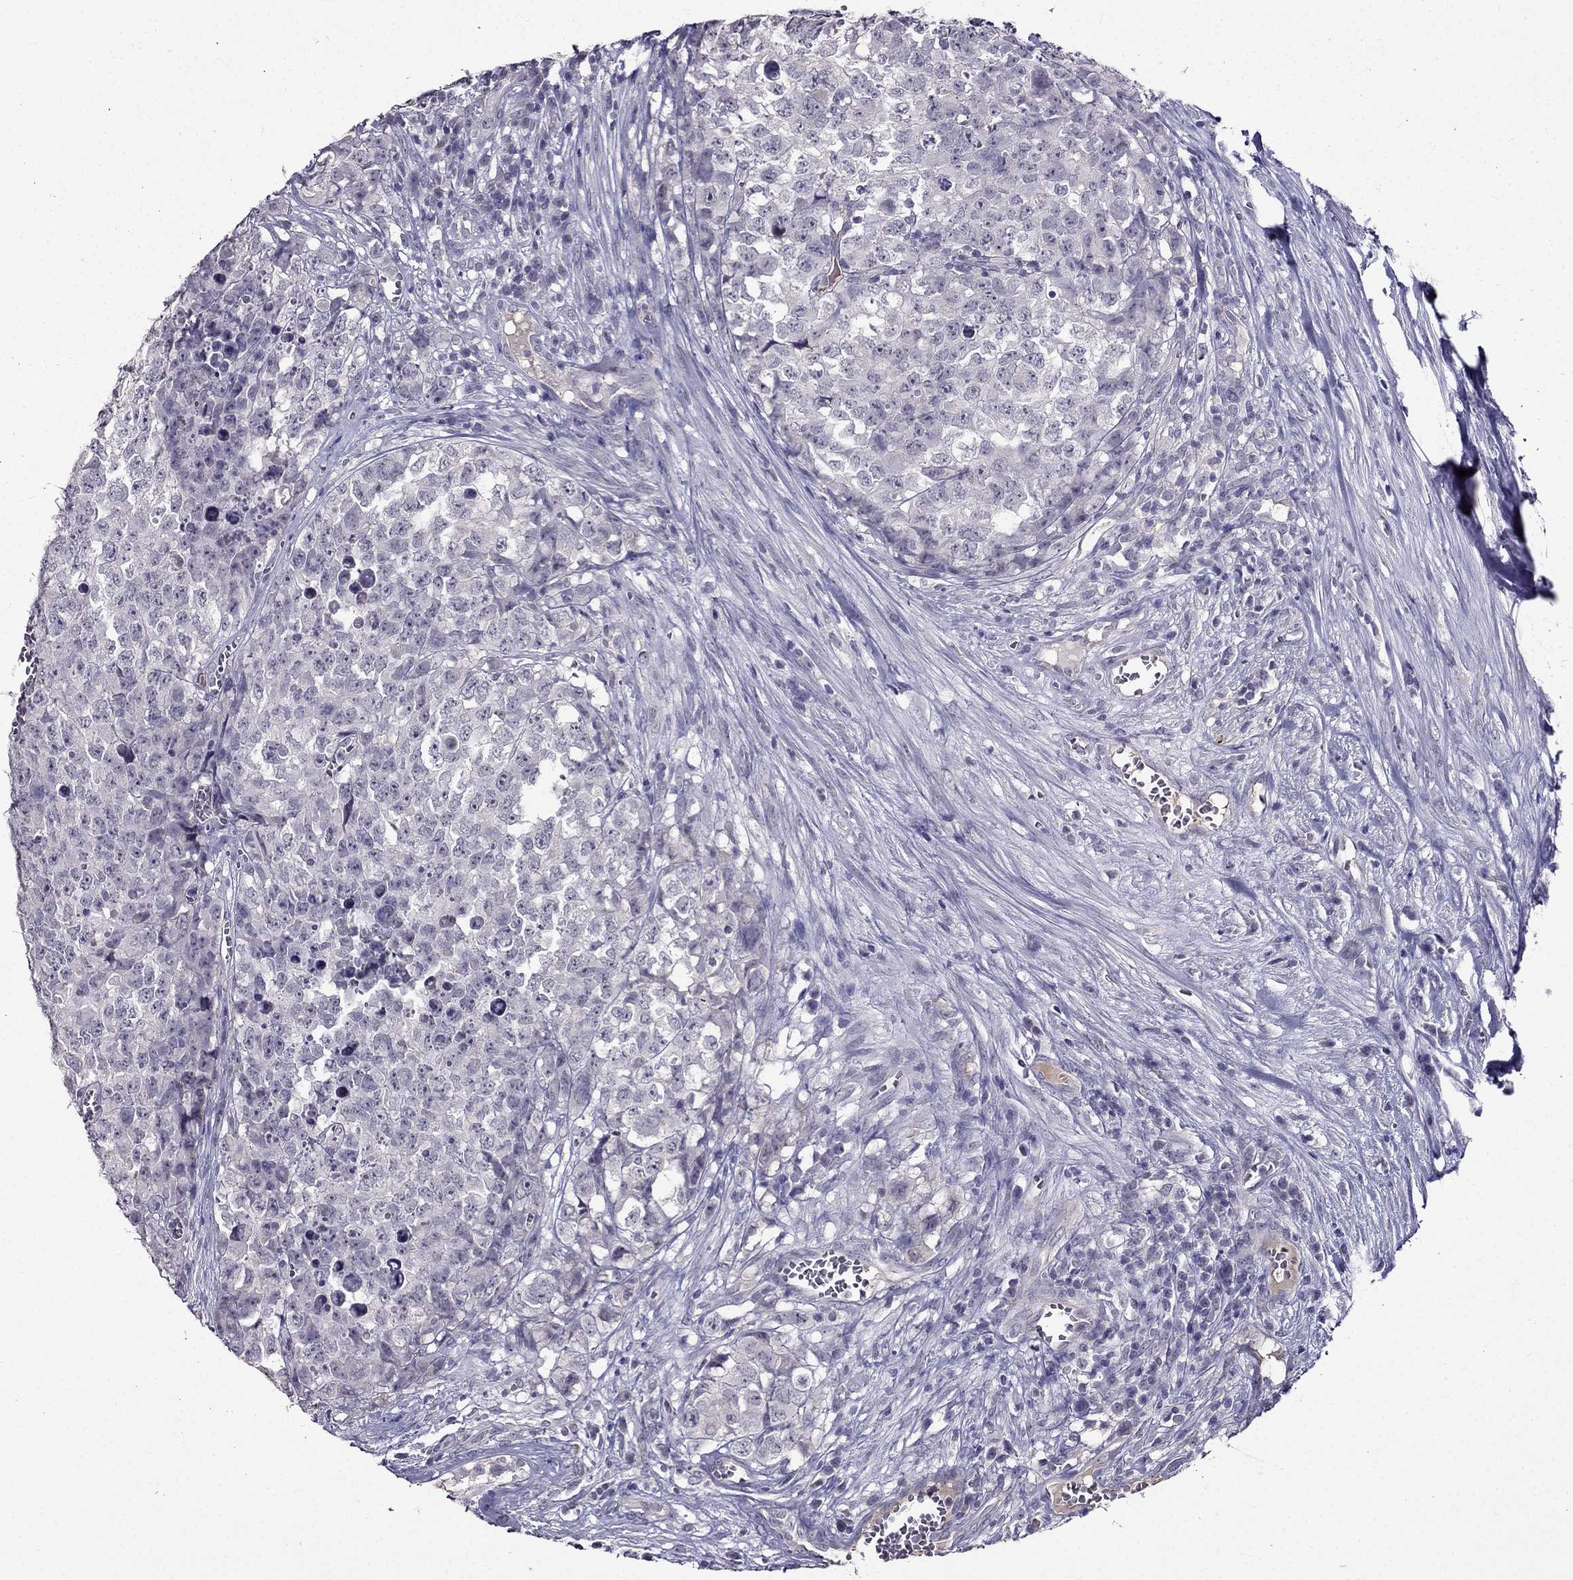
{"staining": {"intensity": "negative", "quantity": "none", "location": "none"}, "tissue": "testis cancer", "cell_type": "Tumor cells", "image_type": "cancer", "snomed": [{"axis": "morphology", "description": "Carcinoma, Embryonal, NOS"}, {"axis": "topography", "description": "Testis"}], "caption": "An IHC image of testis cancer (embryonal carcinoma) is shown. There is no staining in tumor cells of testis cancer (embryonal carcinoma).", "gene": "DUSP15", "patient": {"sex": "male", "age": 23}}